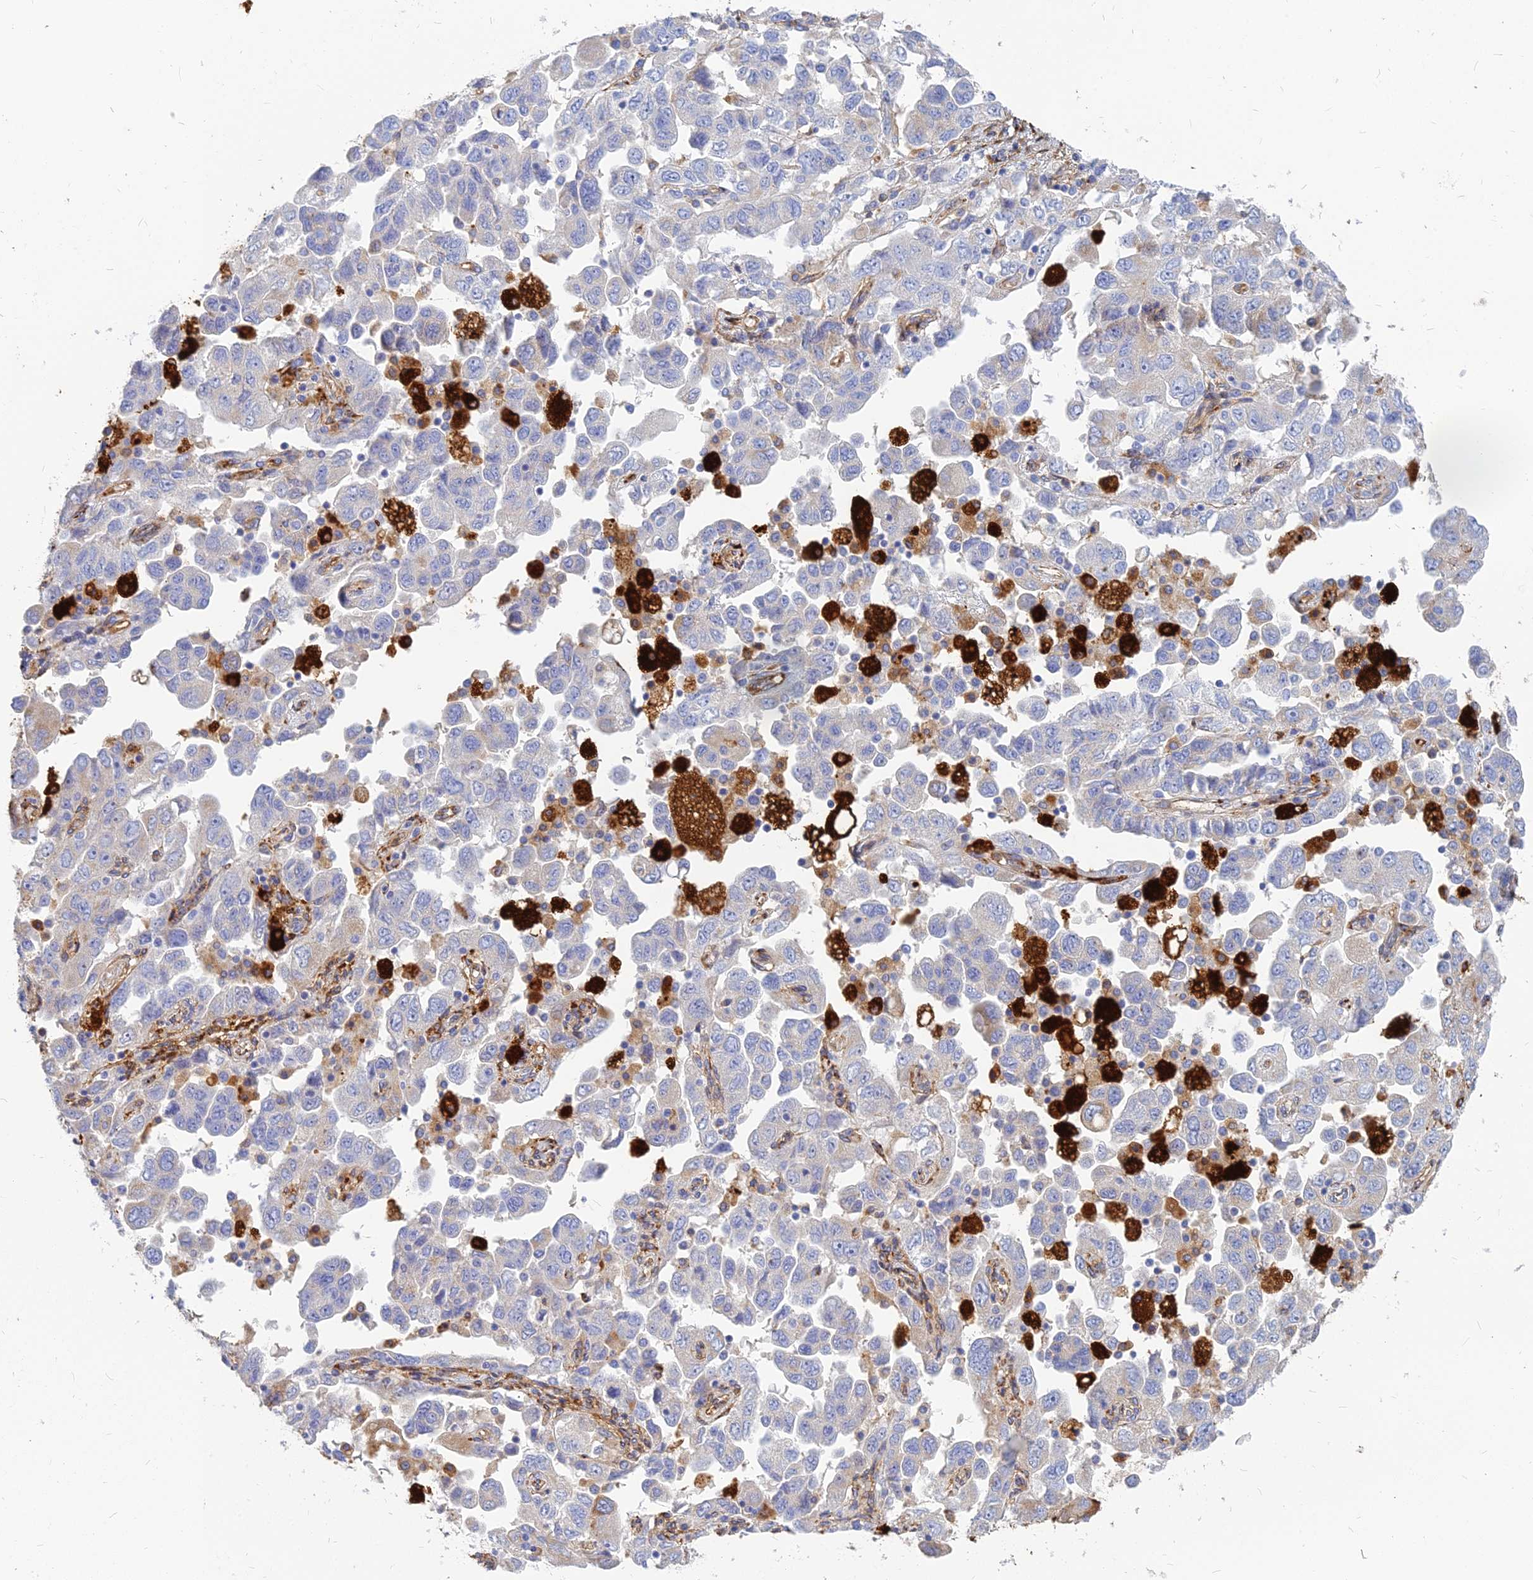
{"staining": {"intensity": "negative", "quantity": "none", "location": "none"}, "tissue": "ovarian cancer", "cell_type": "Tumor cells", "image_type": "cancer", "snomed": [{"axis": "morphology", "description": "Carcinoma, NOS"}, {"axis": "morphology", "description": "Cystadenocarcinoma, serous, NOS"}, {"axis": "topography", "description": "Ovary"}], "caption": "The micrograph exhibits no significant positivity in tumor cells of serous cystadenocarcinoma (ovarian).", "gene": "VAT1", "patient": {"sex": "female", "age": 69}}